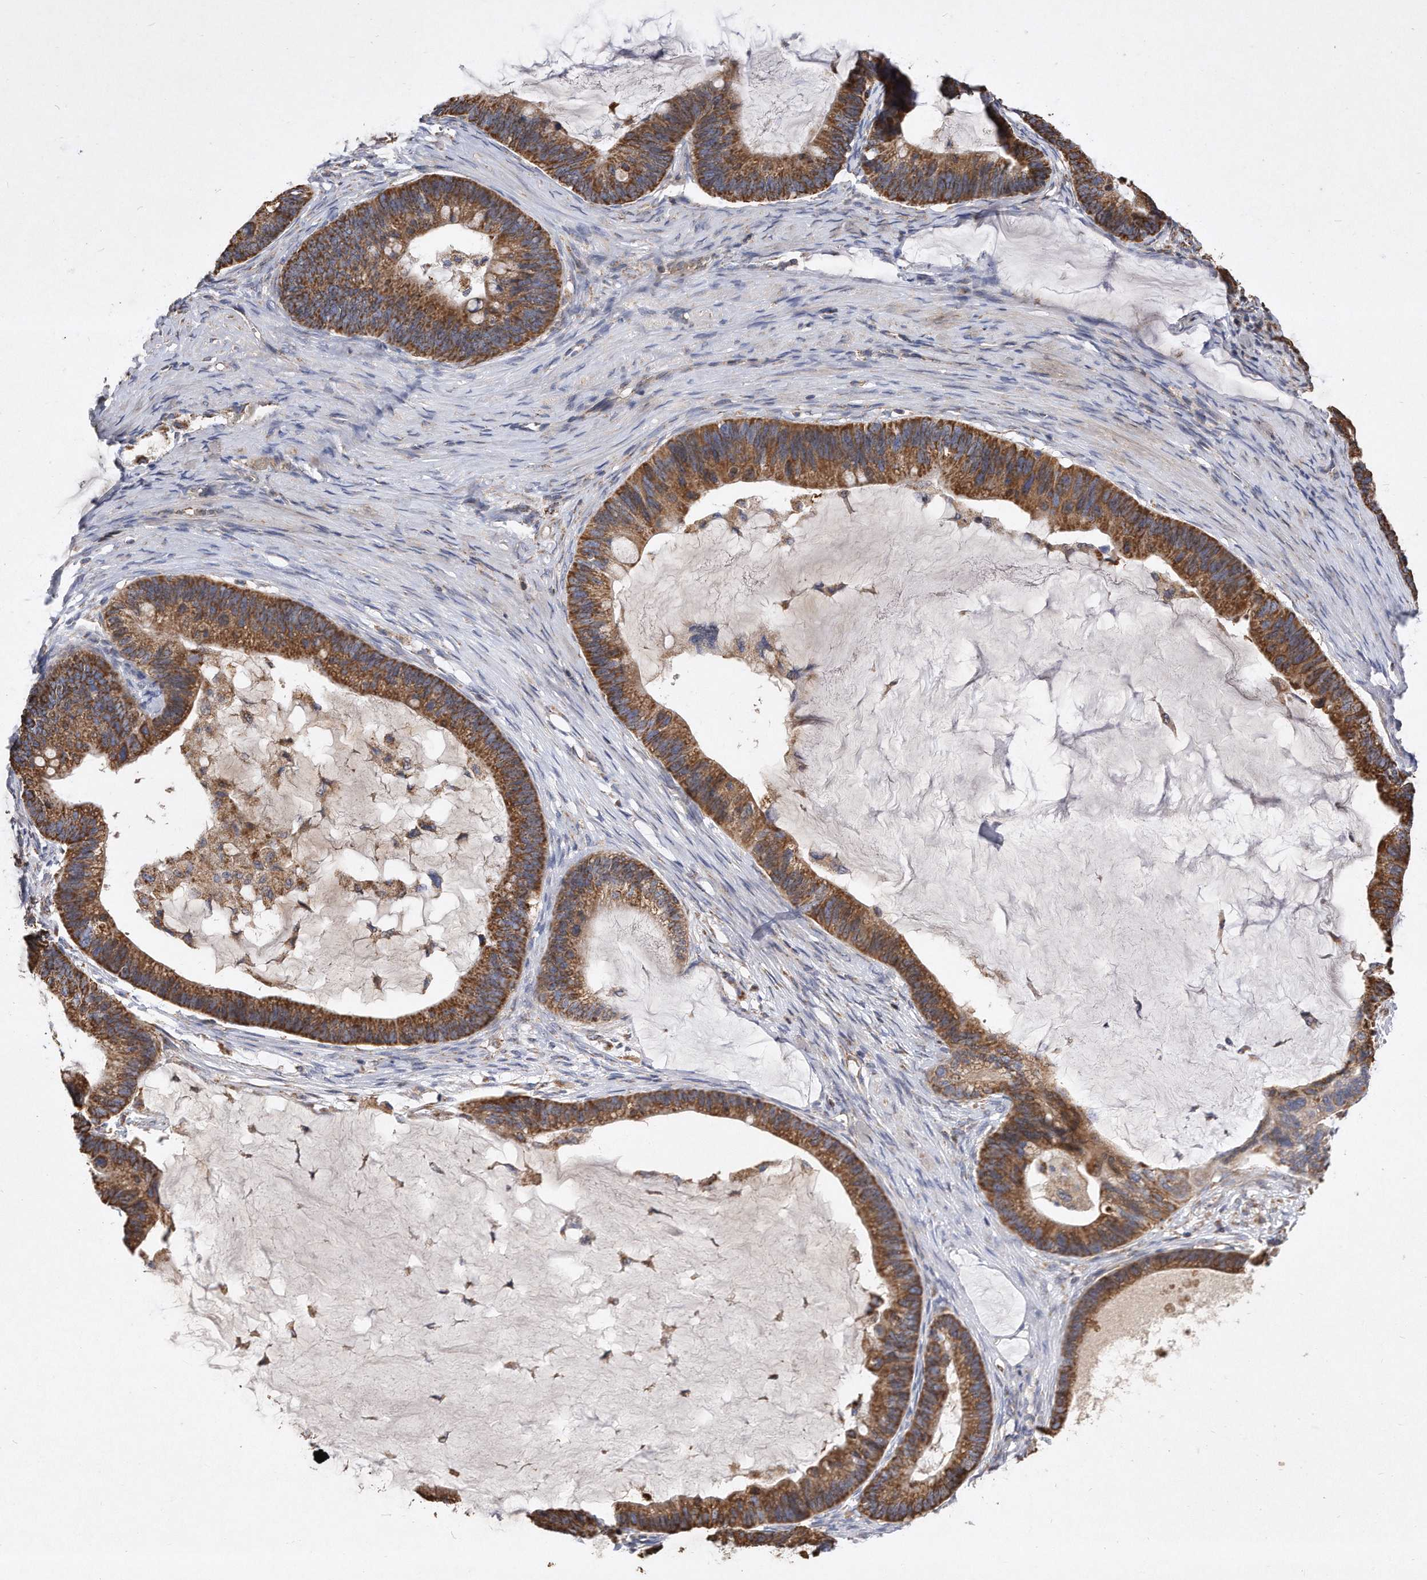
{"staining": {"intensity": "strong", "quantity": ">75%", "location": "cytoplasmic/membranous"}, "tissue": "ovarian cancer", "cell_type": "Tumor cells", "image_type": "cancer", "snomed": [{"axis": "morphology", "description": "Cystadenocarcinoma, mucinous, NOS"}, {"axis": "topography", "description": "Ovary"}], "caption": "Human mucinous cystadenocarcinoma (ovarian) stained for a protein (brown) shows strong cytoplasmic/membranous positive staining in approximately >75% of tumor cells.", "gene": "PPP5C", "patient": {"sex": "female", "age": 61}}